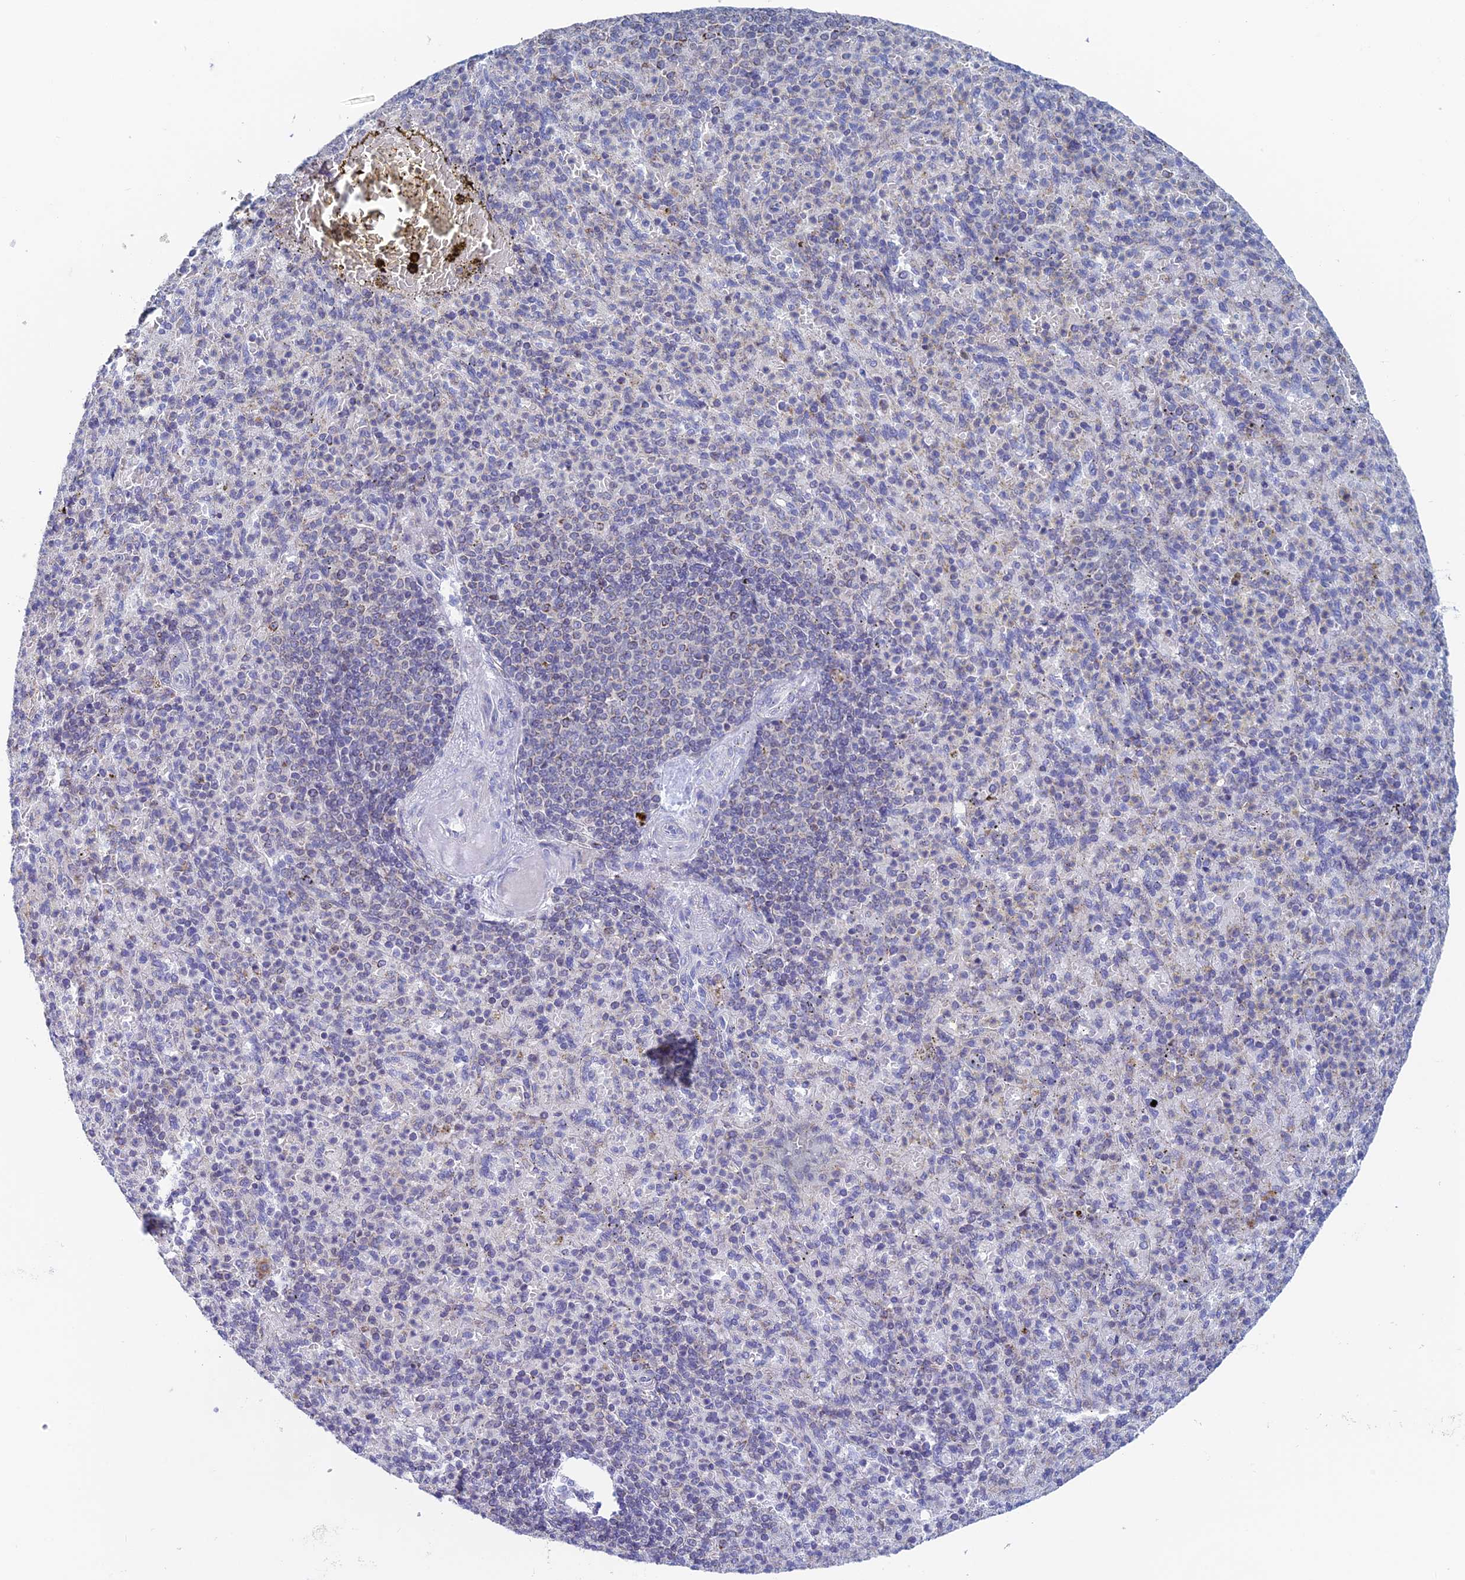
{"staining": {"intensity": "weak", "quantity": "<25%", "location": "cytoplasmic/membranous"}, "tissue": "spleen", "cell_type": "Cells in red pulp", "image_type": "normal", "snomed": [{"axis": "morphology", "description": "Normal tissue, NOS"}, {"axis": "topography", "description": "Spleen"}], "caption": "Immunohistochemistry image of benign spleen: human spleen stained with DAB (3,3'-diaminobenzidine) shows no significant protein positivity in cells in red pulp.", "gene": "REXO5", "patient": {"sex": "female", "age": 74}}